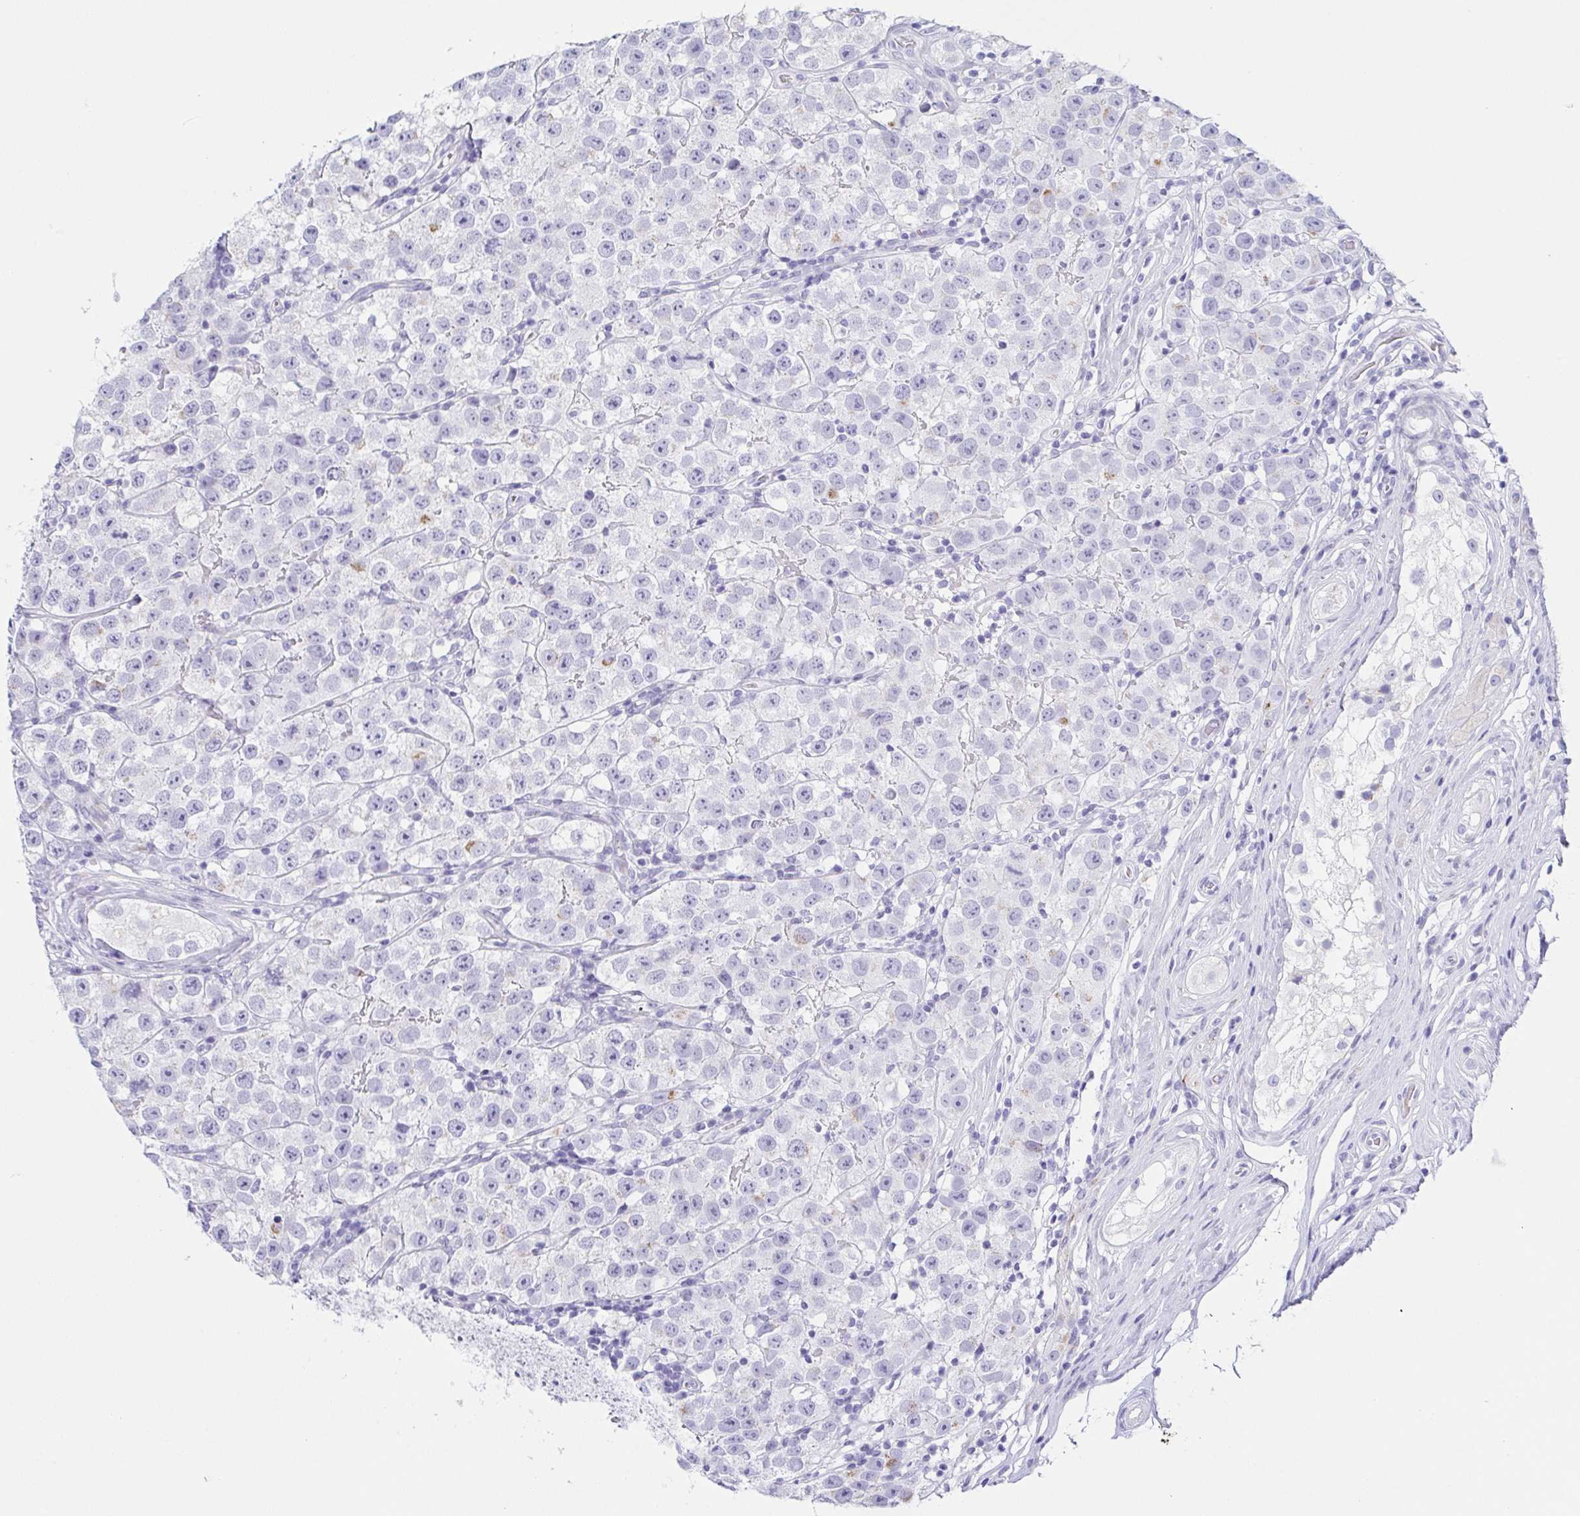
{"staining": {"intensity": "negative", "quantity": "none", "location": "none"}, "tissue": "testis cancer", "cell_type": "Tumor cells", "image_type": "cancer", "snomed": [{"axis": "morphology", "description": "Seminoma, NOS"}, {"axis": "topography", "description": "Testis"}], "caption": "A histopathology image of testis cancer (seminoma) stained for a protein shows no brown staining in tumor cells.", "gene": "LDLRAD1", "patient": {"sex": "male", "age": 34}}